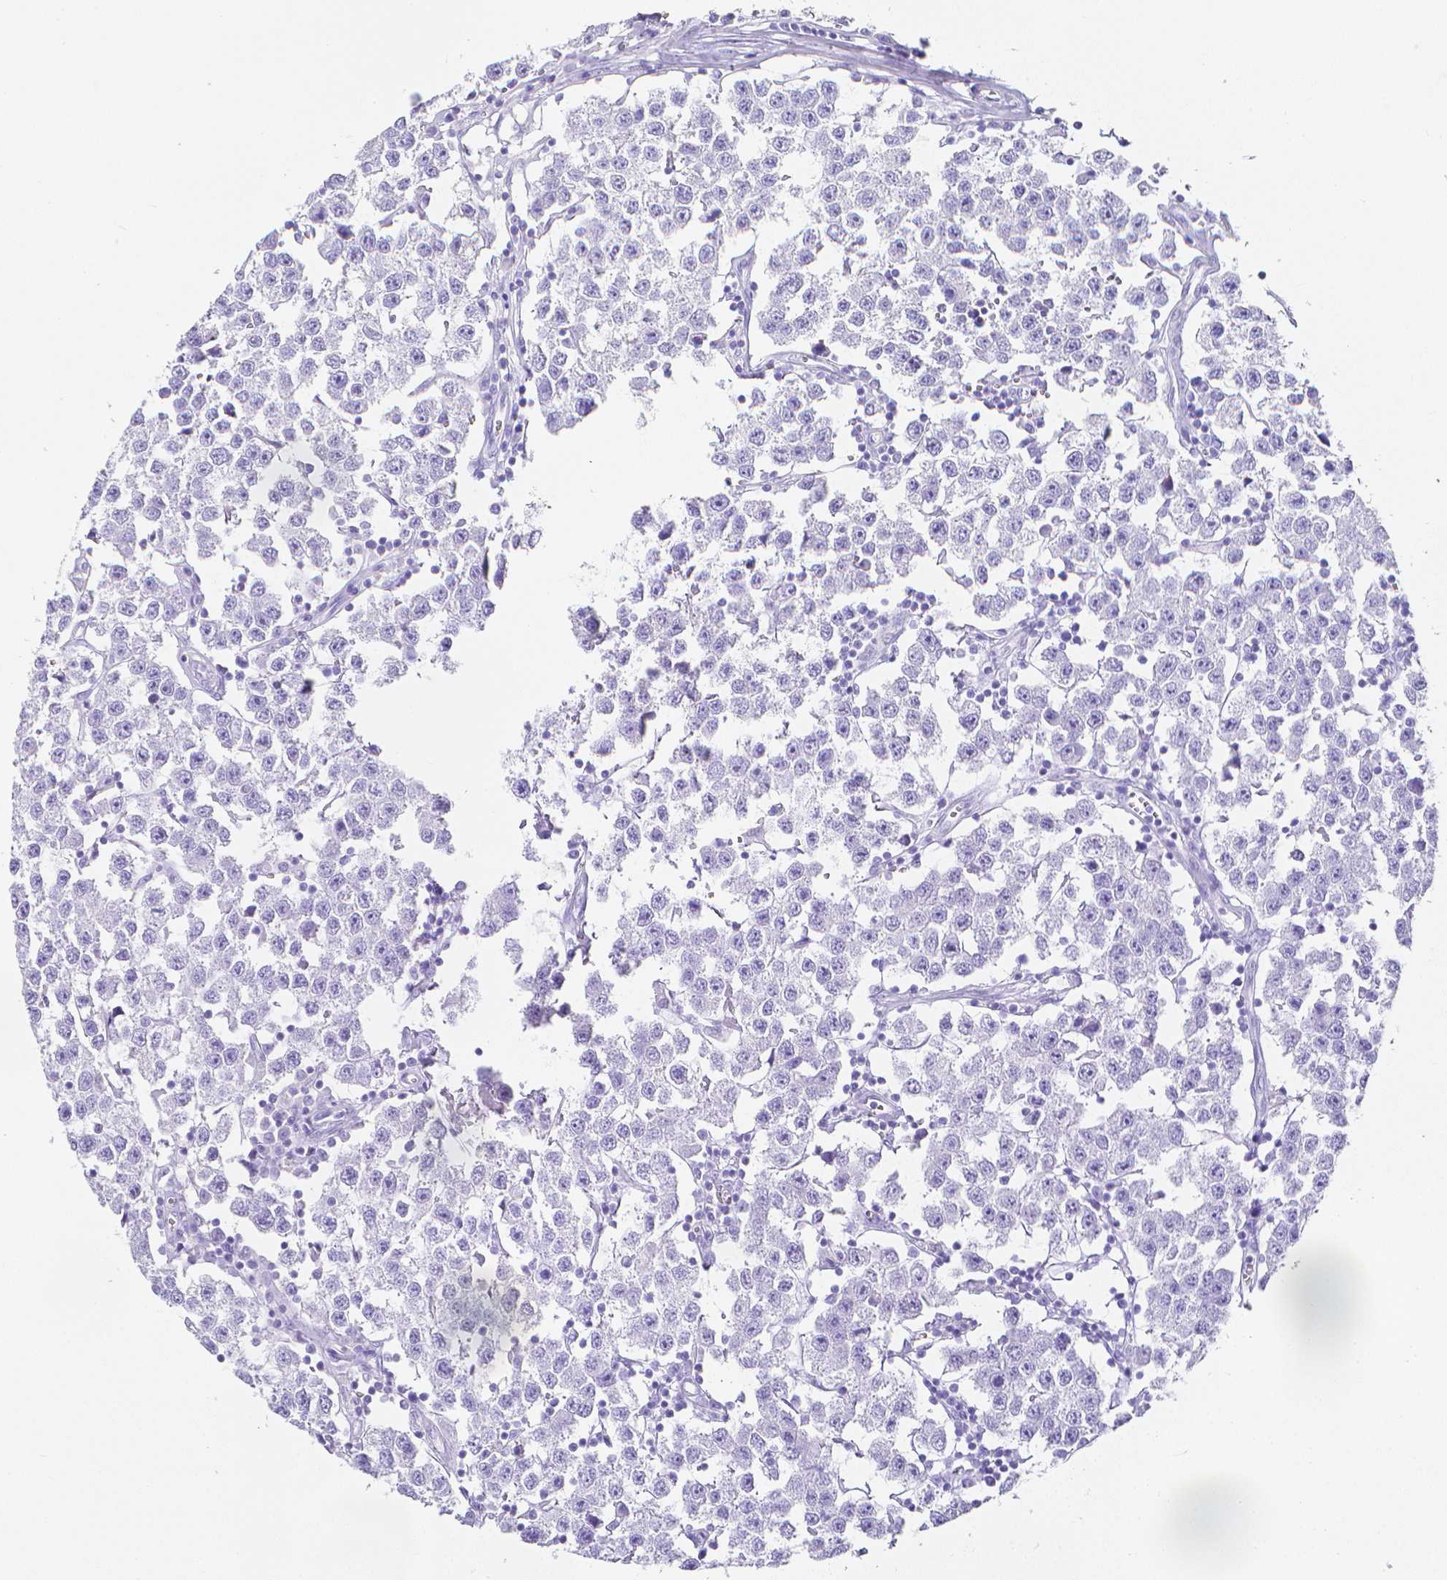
{"staining": {"intensity": "negative", "quantity": "none", "location": "none"}, "tissue": "testis cancer", "cell_type": "Tumor cells", "image_type": "cancer", "snomed": [{"axis": "morphology", "description": "Seminoma, NOS"}, {"axis": "topography", "description": "Testis"}], "caption": "A high-resolution micrograph shows IHC staining of seminoma (testis), which exhibits no significant expression in tumor cells.", "gene": "LGALS4", "patient": {"sex": "male", "age": 34}}